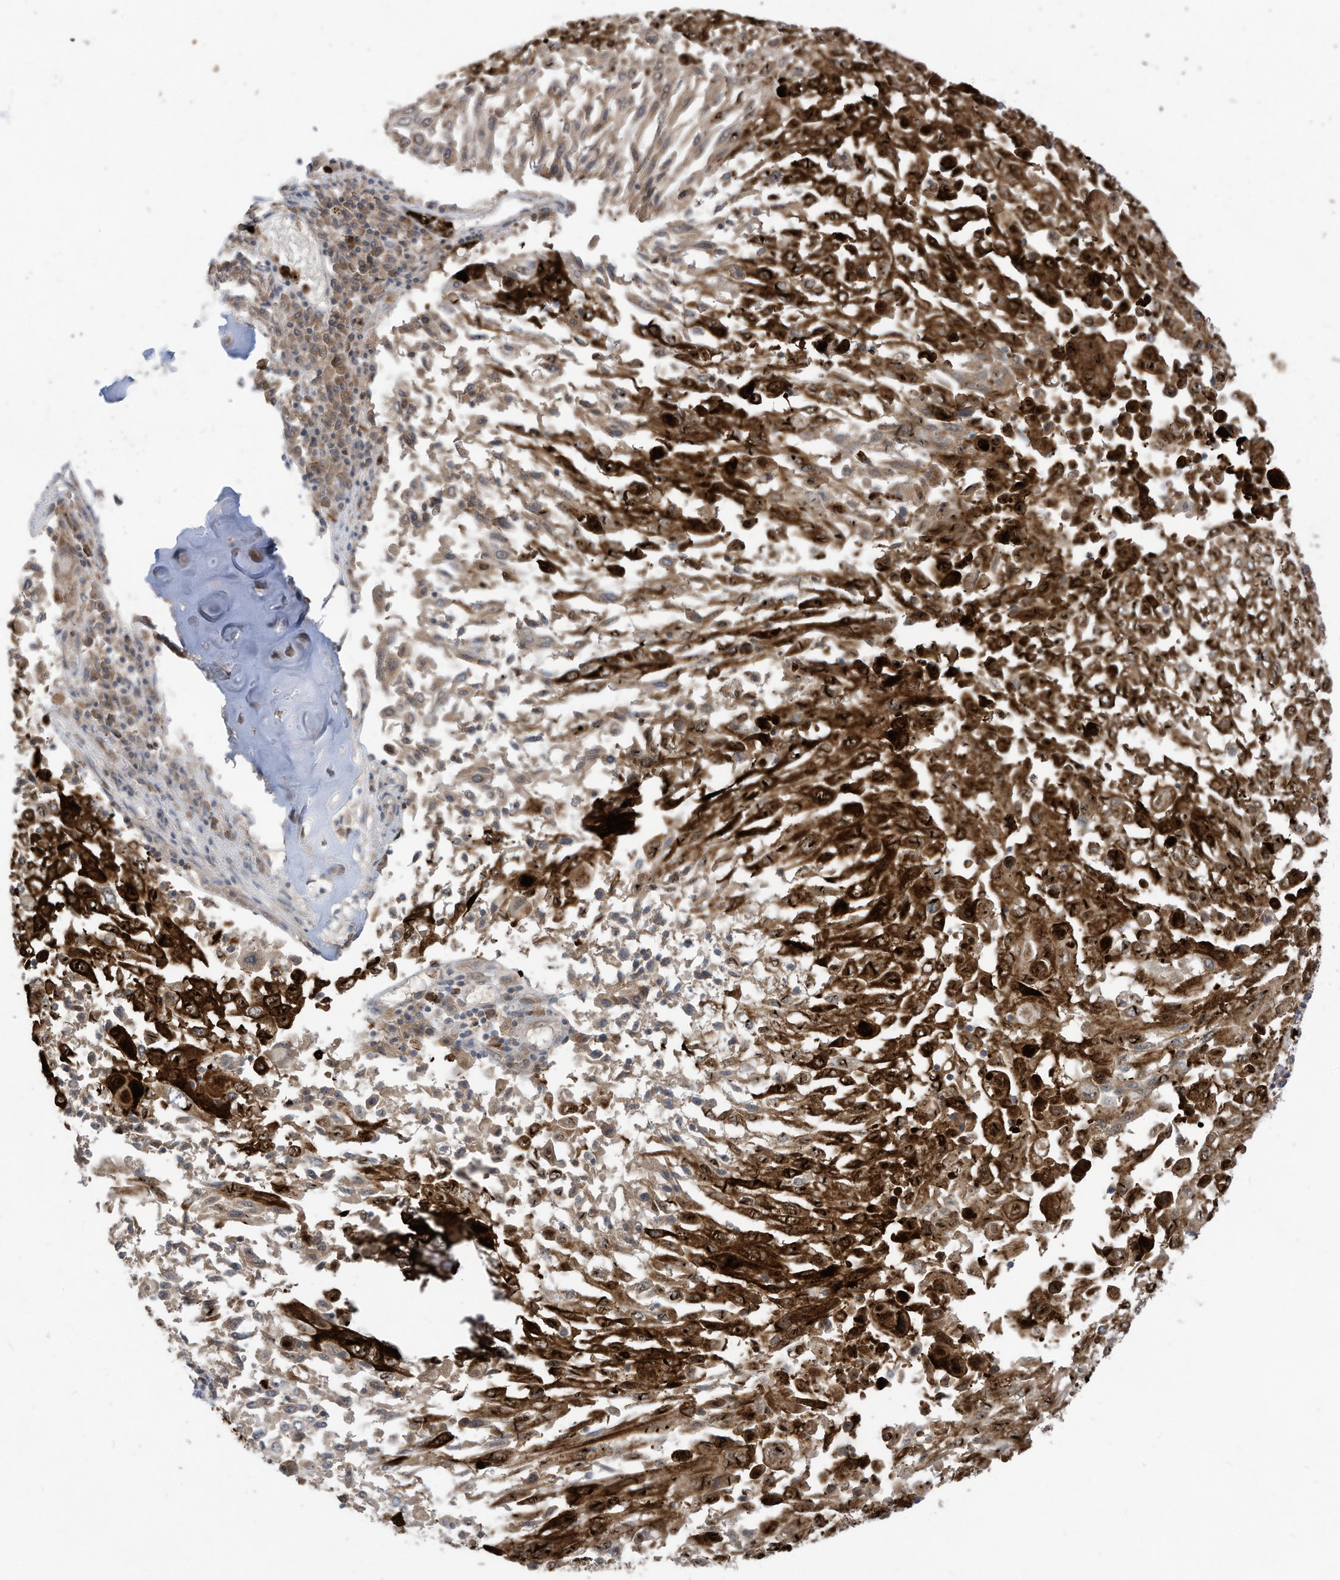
{"staining": {"intensity": "moderate", "quantity": "25%-75%", "location": "cytoplasmic/membranous,nuclear"}, "tissue": "lung cancer", "cell_type": "Tumor cells", "image_type": "cancer", "snomed": [{"axis": "morphology", "description": "Squamous cell carcinoma, NOS"}, {"axis": "topography", "description": "Lung"}], "caption": "Human squamous cell carcinoma (lung) stained with a protein marker demonstrates moderate staining in tumor cells.", "gene": "CNKSR1", "patient": {"sex": "male", "age": 65}}